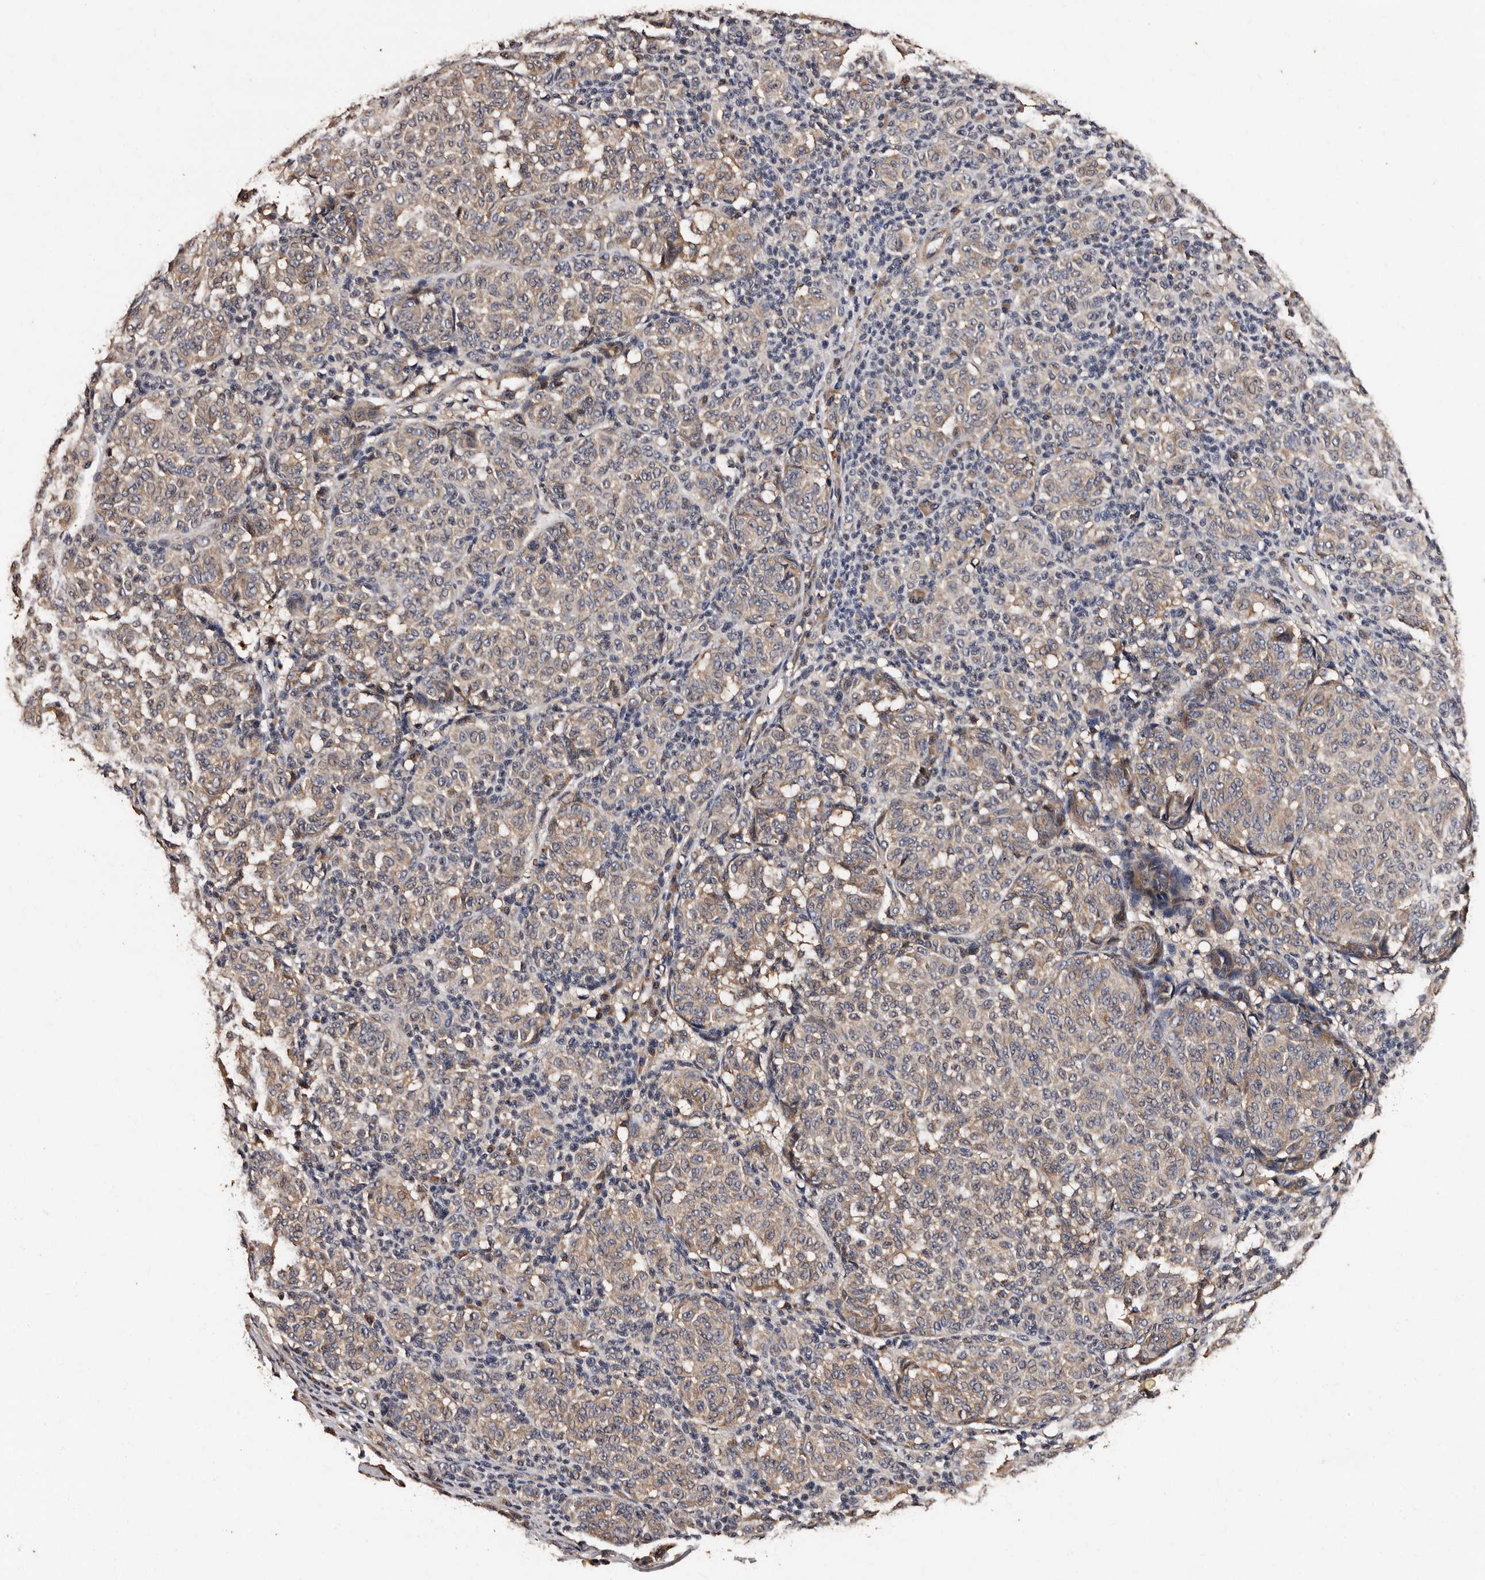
{"staining": {"intensity": "moderate", "quantity": "25%-75%", "location": "cytoplasmic/membranous"}, "tissue": "melanoma", "cell_type": "Tumor cells", "image_type": "cancer", "snomed": [{"axis": "morphology", "description": "Malignant melanoma, NOS"}, {"axis": "topography", "description": "Skin"}], "caption": "Tumor cells exhibit medium levels of moderate cytoplasmic/membranous positivity in approximately 25%-75% of cells in melanoma. (DAB = brown stain, brightfield microscopy at high magnification).", "gene": "ADCK5", "patient": {"sex": "male", "age": 59}}